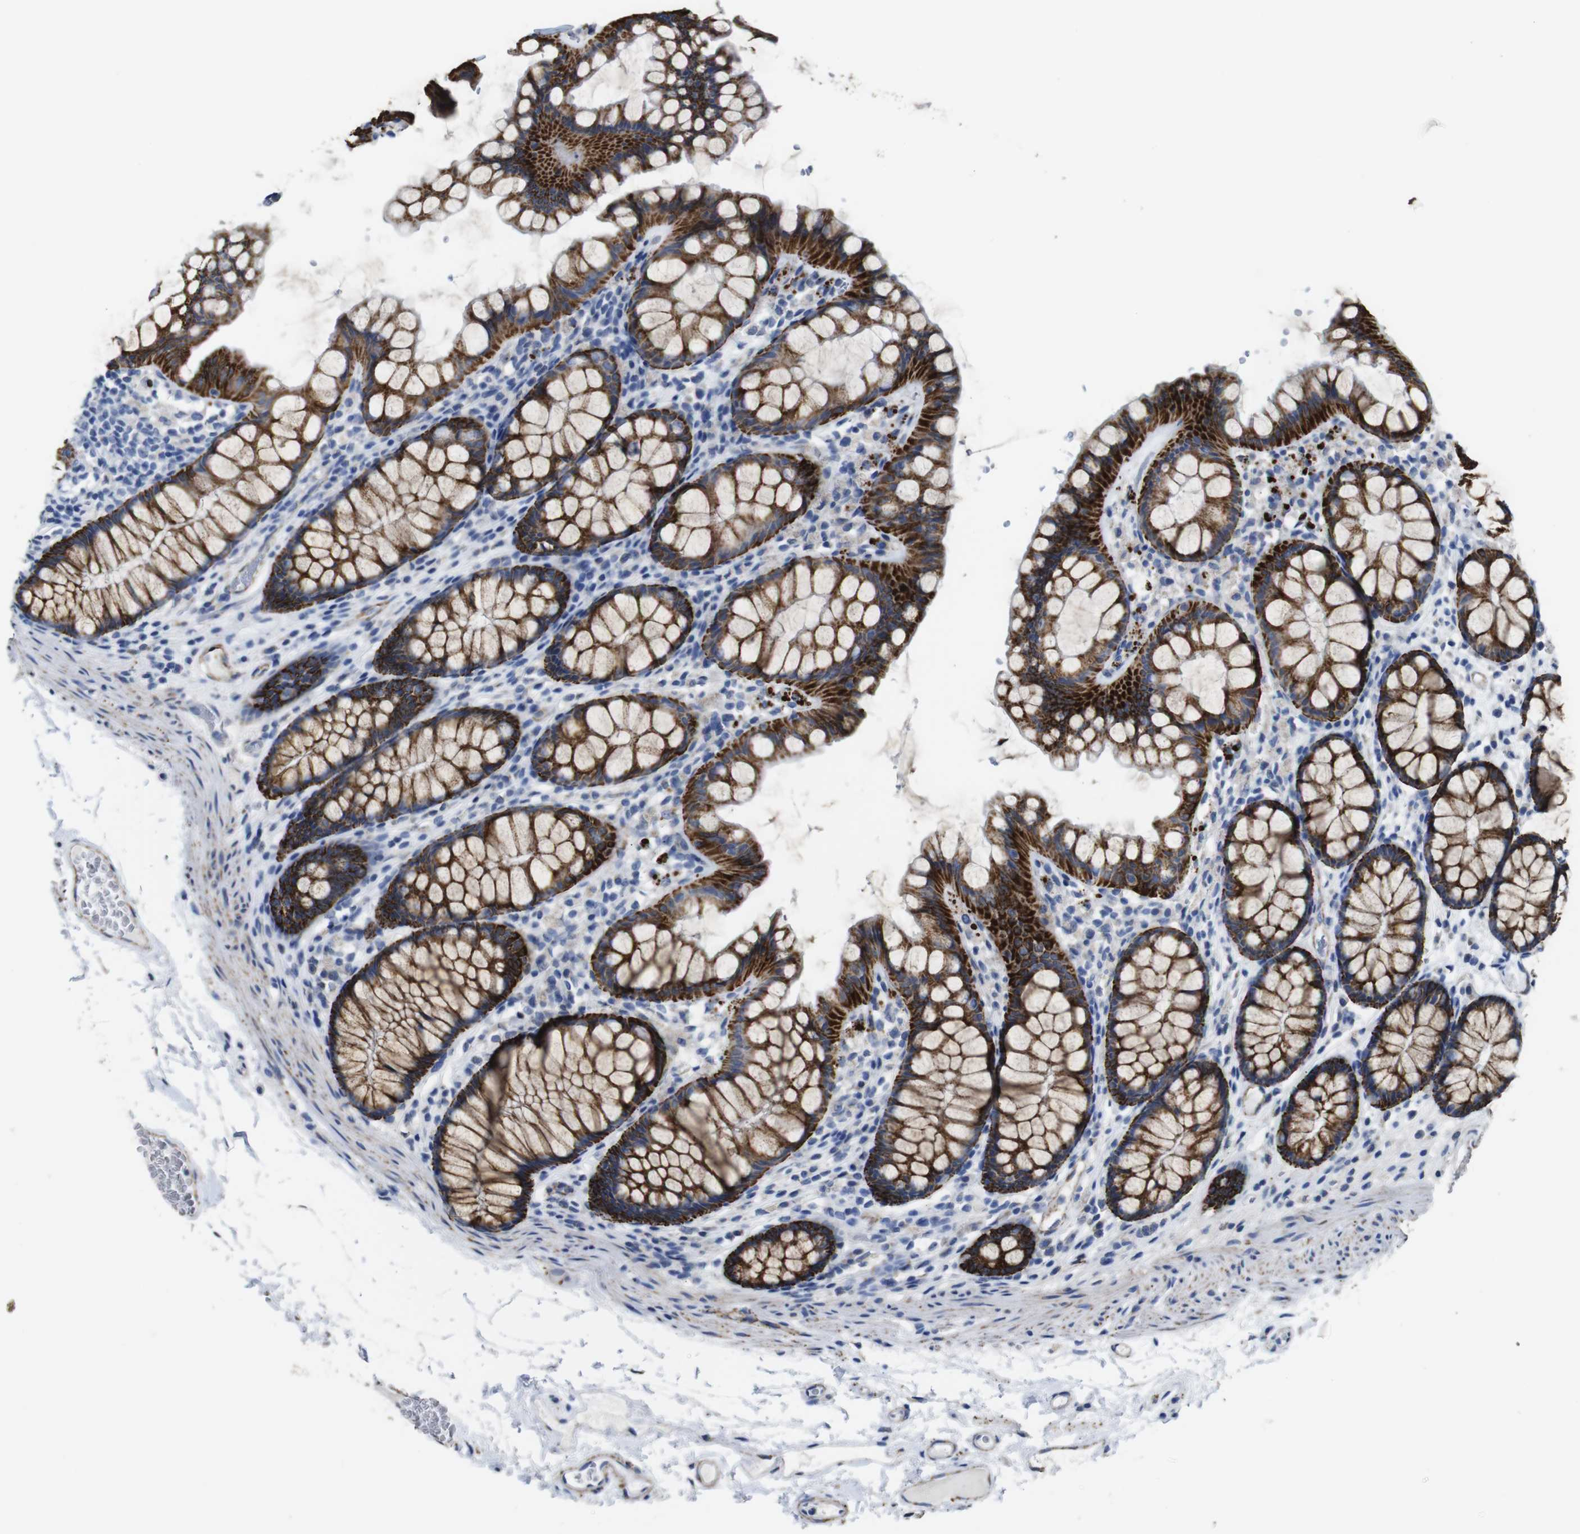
{"staining": {"intensity": "moderate", "quantity": ">75%", "location": "cytoplasmic/membranous"}, "tissue": "colon", "cell_type": "Endothelial cells", "image_type": "normal", "snomed": [{"axis": "morphology", "description": "Normal tissue, NOS"}, {"axis": "topography", "description": "Colon"}], "caption": "Brown immunohistochemical staining in benign human colon displays moderate cytoplasmic/membranous positivity in about >75% of endothelial cells.", "gene": "MAOA", "patient": {"sex": "female", "age": 55}}